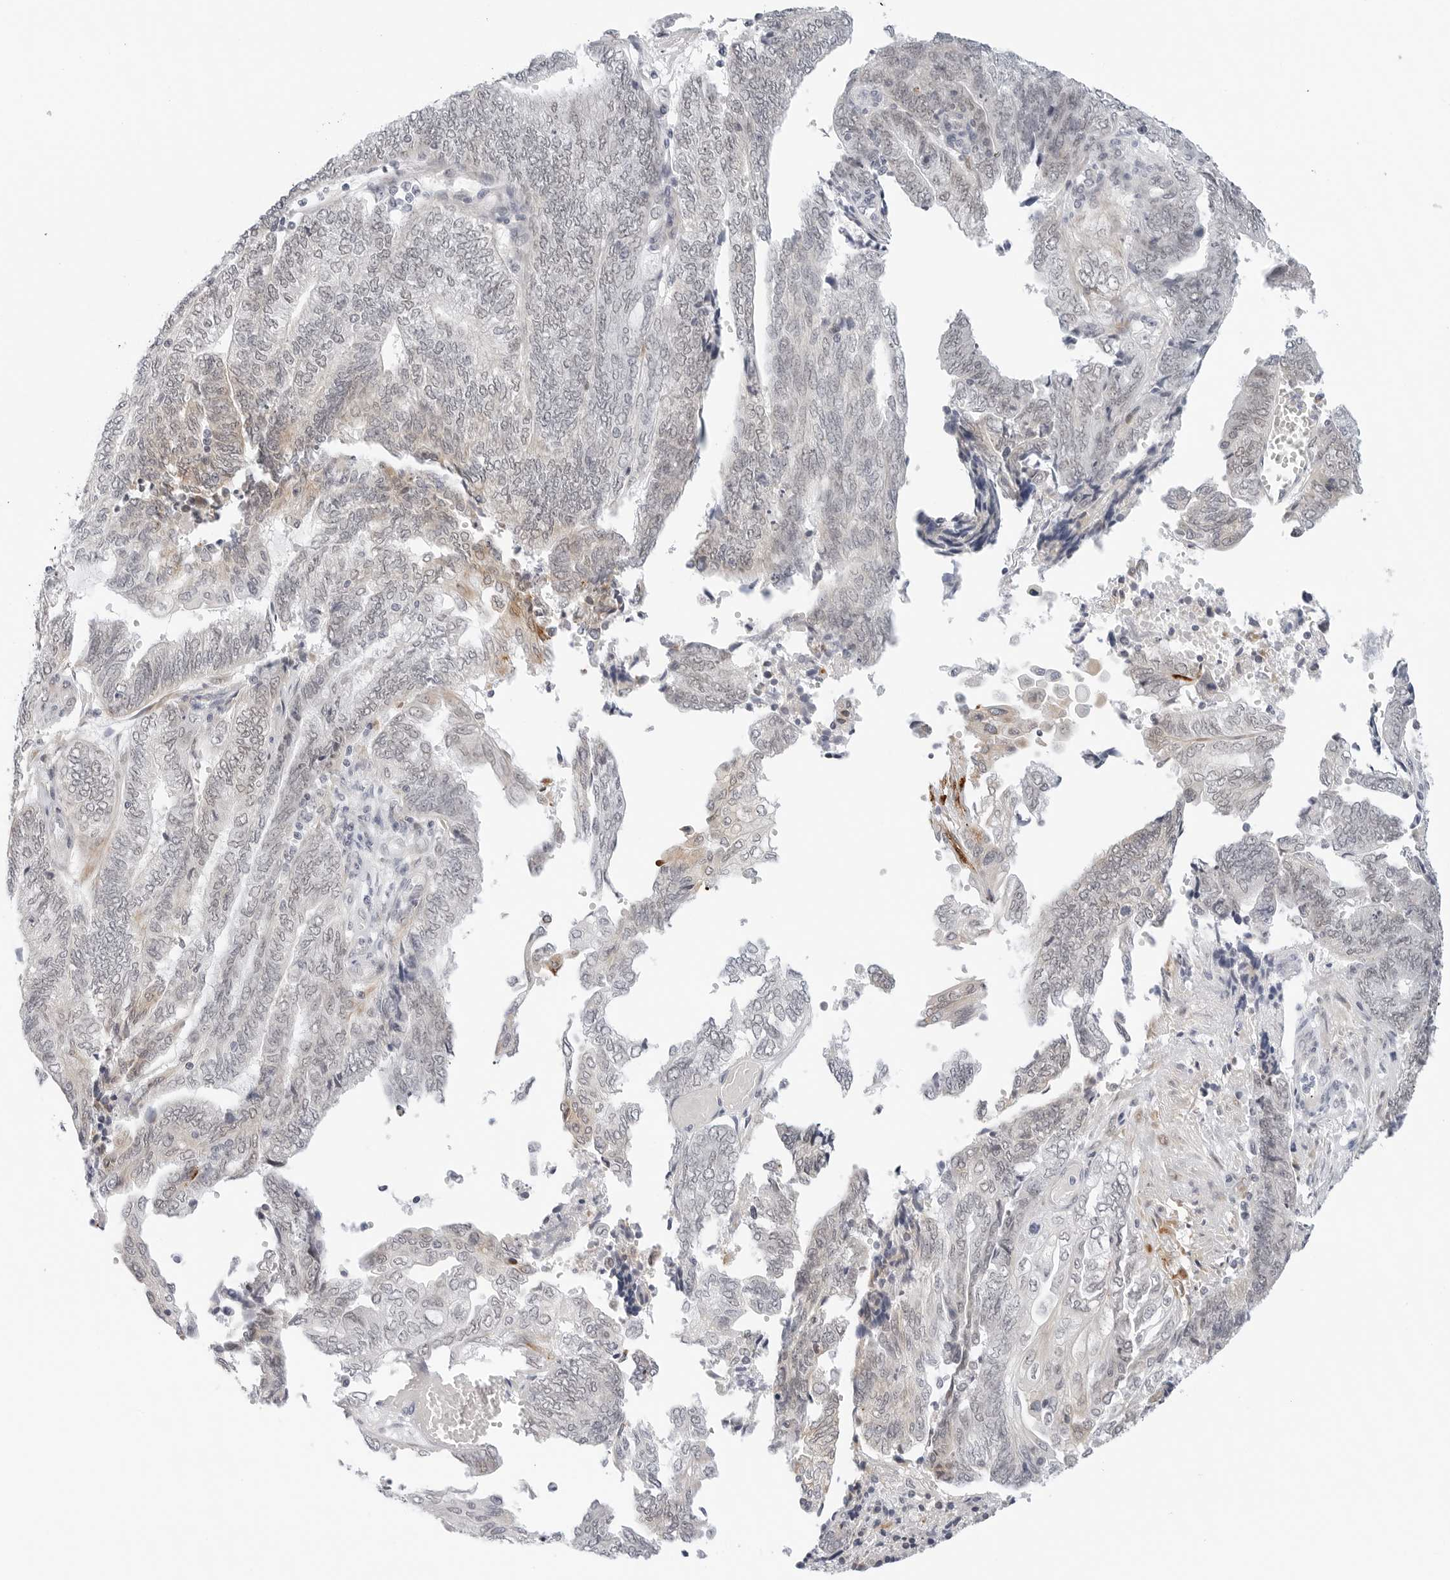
{"staining": {"intensity": "weak", "quantity": "<25%", "location": "cytoplasmic/membranous"}, "tissue": "endometrial cancer", "cell_type": "Tumor cells", "image_type": "cancer", "snomed": [{"axis": "morphology", "description": "Adenocarcinoma, NOS"}, {"axis": "topography", "description": "Uterus"}, {"axis": "topography", "description": "Endometrium"}], "caption": "This is an IHC photomicrograph of human adenocarcinoma (endometrial). There is no positivity in tumor cells.", "gene": "TSEN2", "patient": {"sex": "female", "age": 70}}